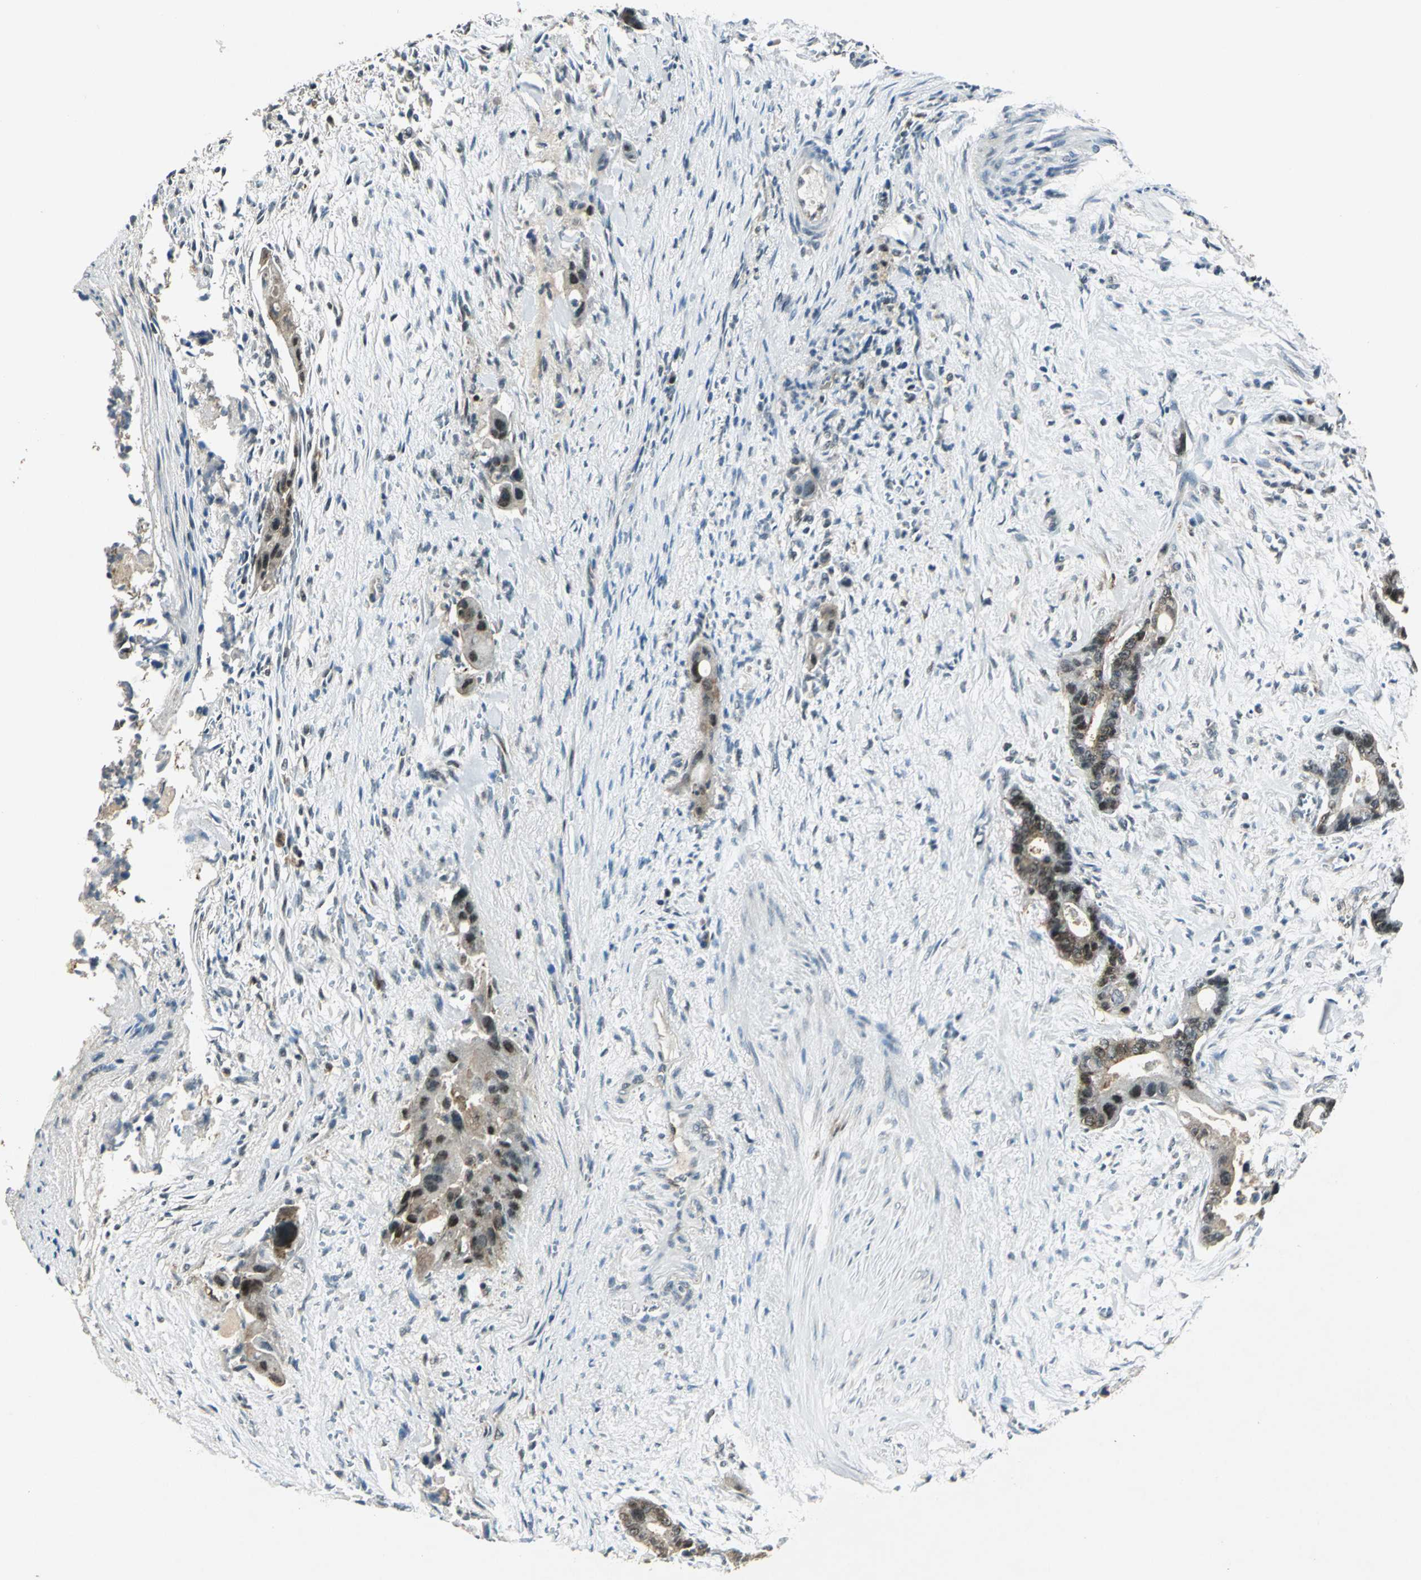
{"staining": {"intensity": "moderate", "quantity": "25%-75%", "location": "nuclear"}, "tissue": "liver cancer", "cell_type": "Tumor cells", "image_type": "cancer", "snomed": [{"axis": "morphology", "description": "Cholangiocarcinoma"}, {"axis": "topography", "description": "Liver"}], "caption": "Tumor cells demonstrate medium levels of moderate nuclear expression in approximately 25%-75% of cells in human liver cholangiocarcinoma.", "gene": "AHSA1", "patient": {"sex": "female", "age": 55}}